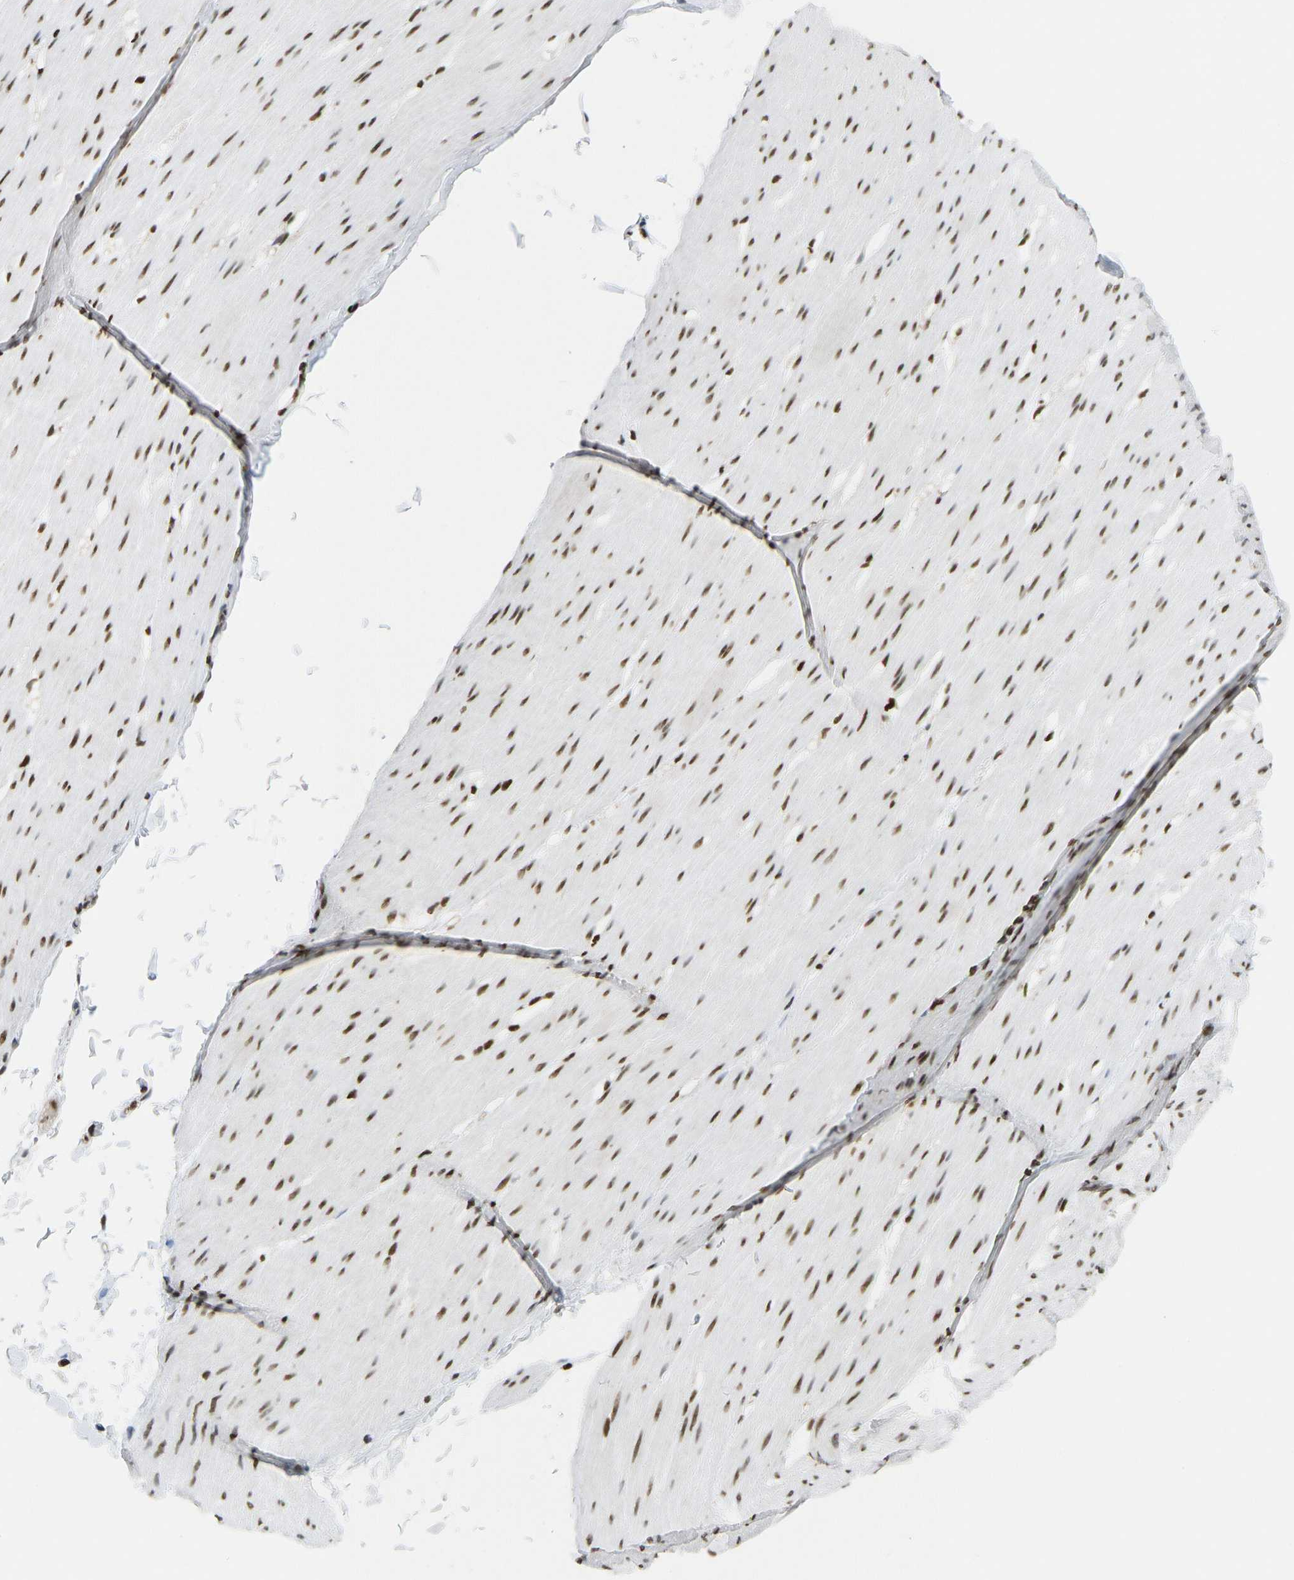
{"staining": {"intensity": "moderate", "quantity": "25%-75%", "location": "nuclear"}, "tissue": "smooth muscle", "cell_type": "Smooth muscle cells", "image_type": "normal", "snomed": [{"axis": "morphology", "description": "Normal tissue, NOS"}, {"axis": "topography", "description": "Smooth muscle"}, {"axis": "topography", "description": "Colon"}], "caption": "Immunohistochemical staining of normal smooth muscle exhibits medium levels of moderate nuclear positivity in about 25%-75% of smooth muscle cells. The protein of interest is shown in brown color, while the nuclei are stained blue.", "gene": "ZSCAN20", "patient": {"sex": "male", "age": 67}}